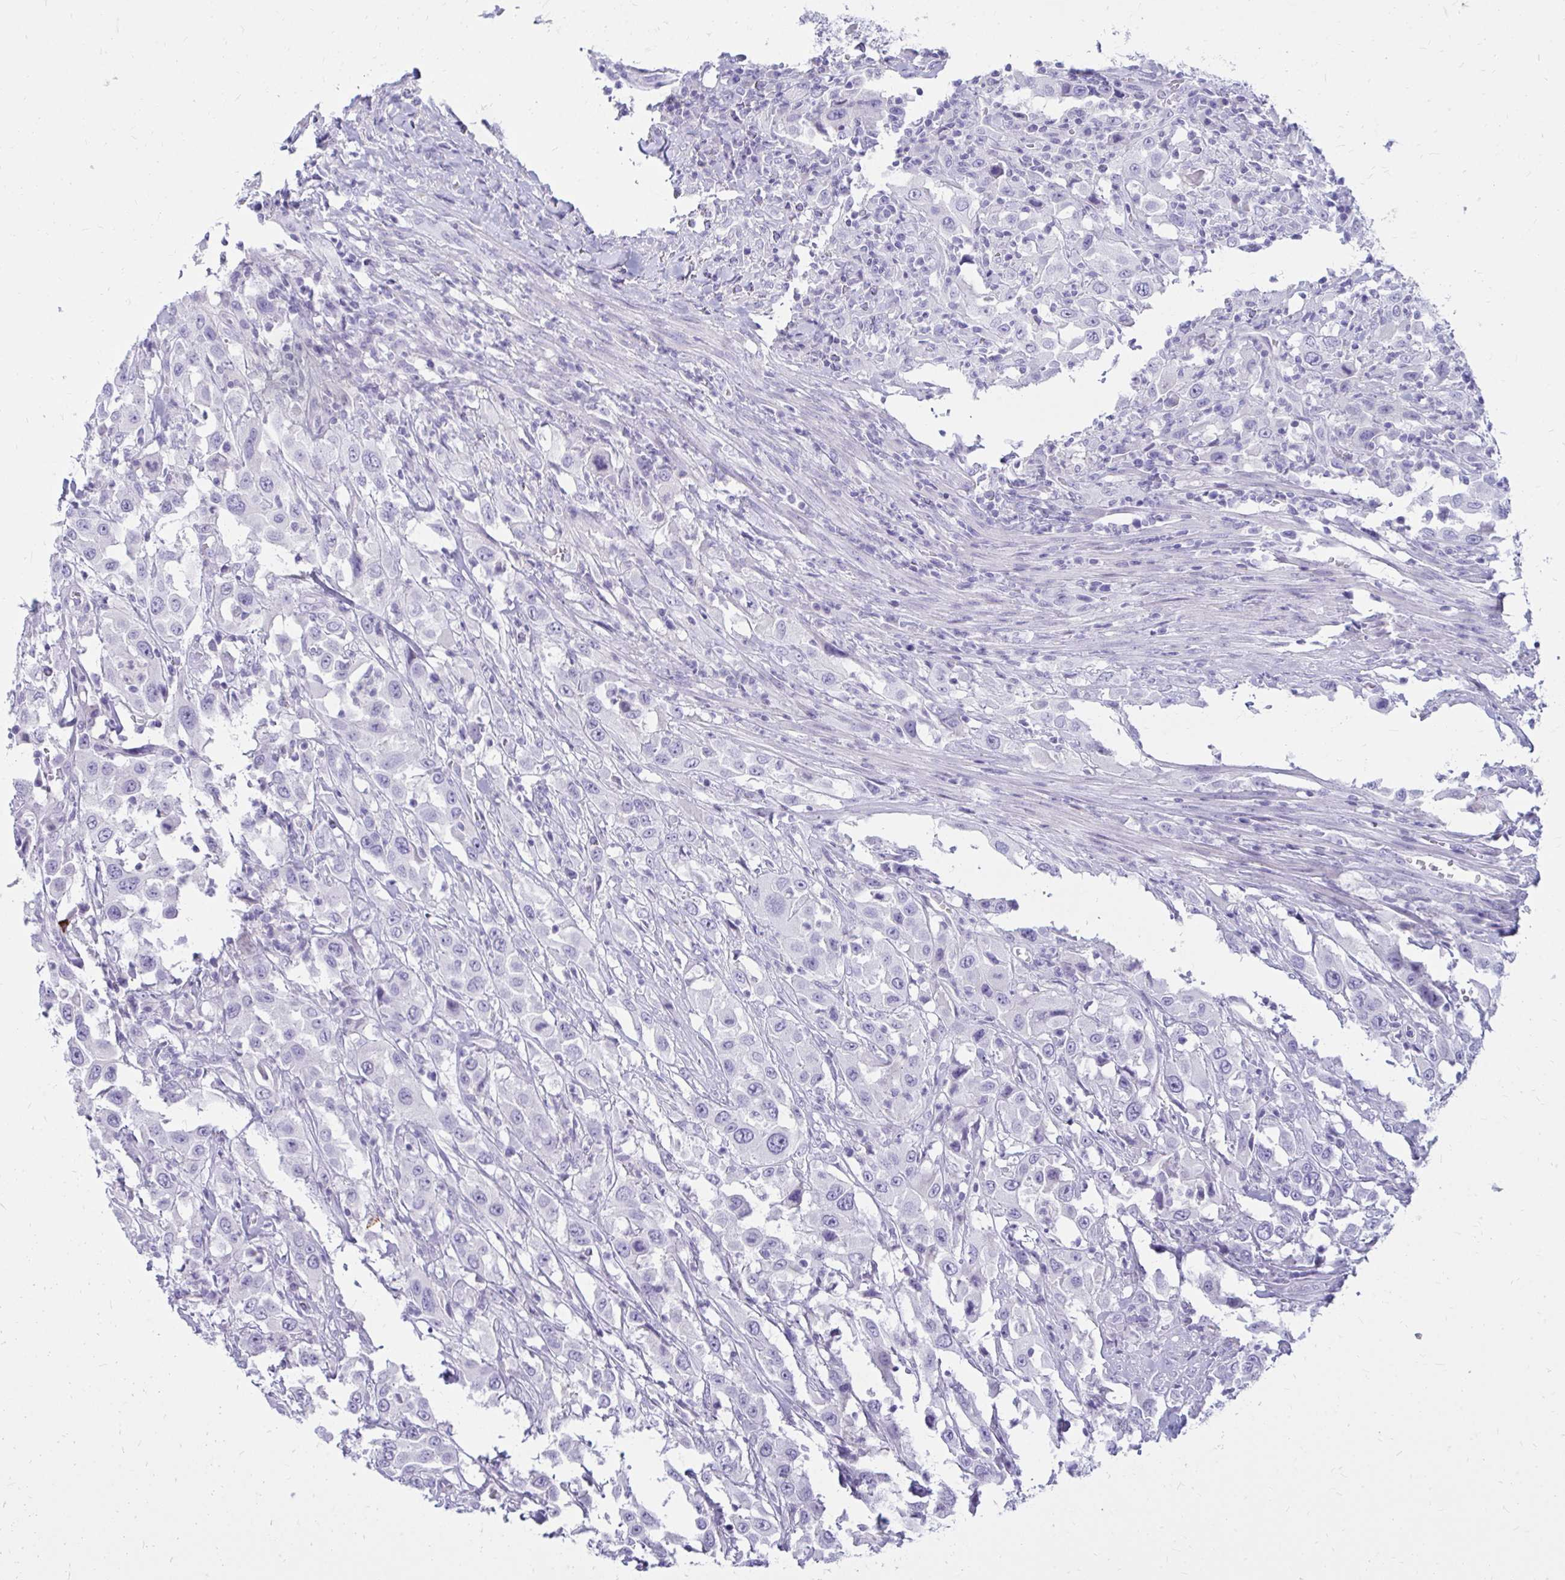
{"staining": {"intensity": "negative", "quantity": "none", "location": "none"}, "tissue": "urothelial cancer", "cell_type": "Tumor cells", "image_type": "cancer", "snomed": [{"axis": "morphology", "description": "Urothelial carcinoma, High grade"}, {"axis": "topography", "description": "Urinary bladder"}], "caption": "Tumor cells show no significant expression in urothelial cancer.", "gene": "NANOGNB", "patient": {"sex": "male", "age": 61}}